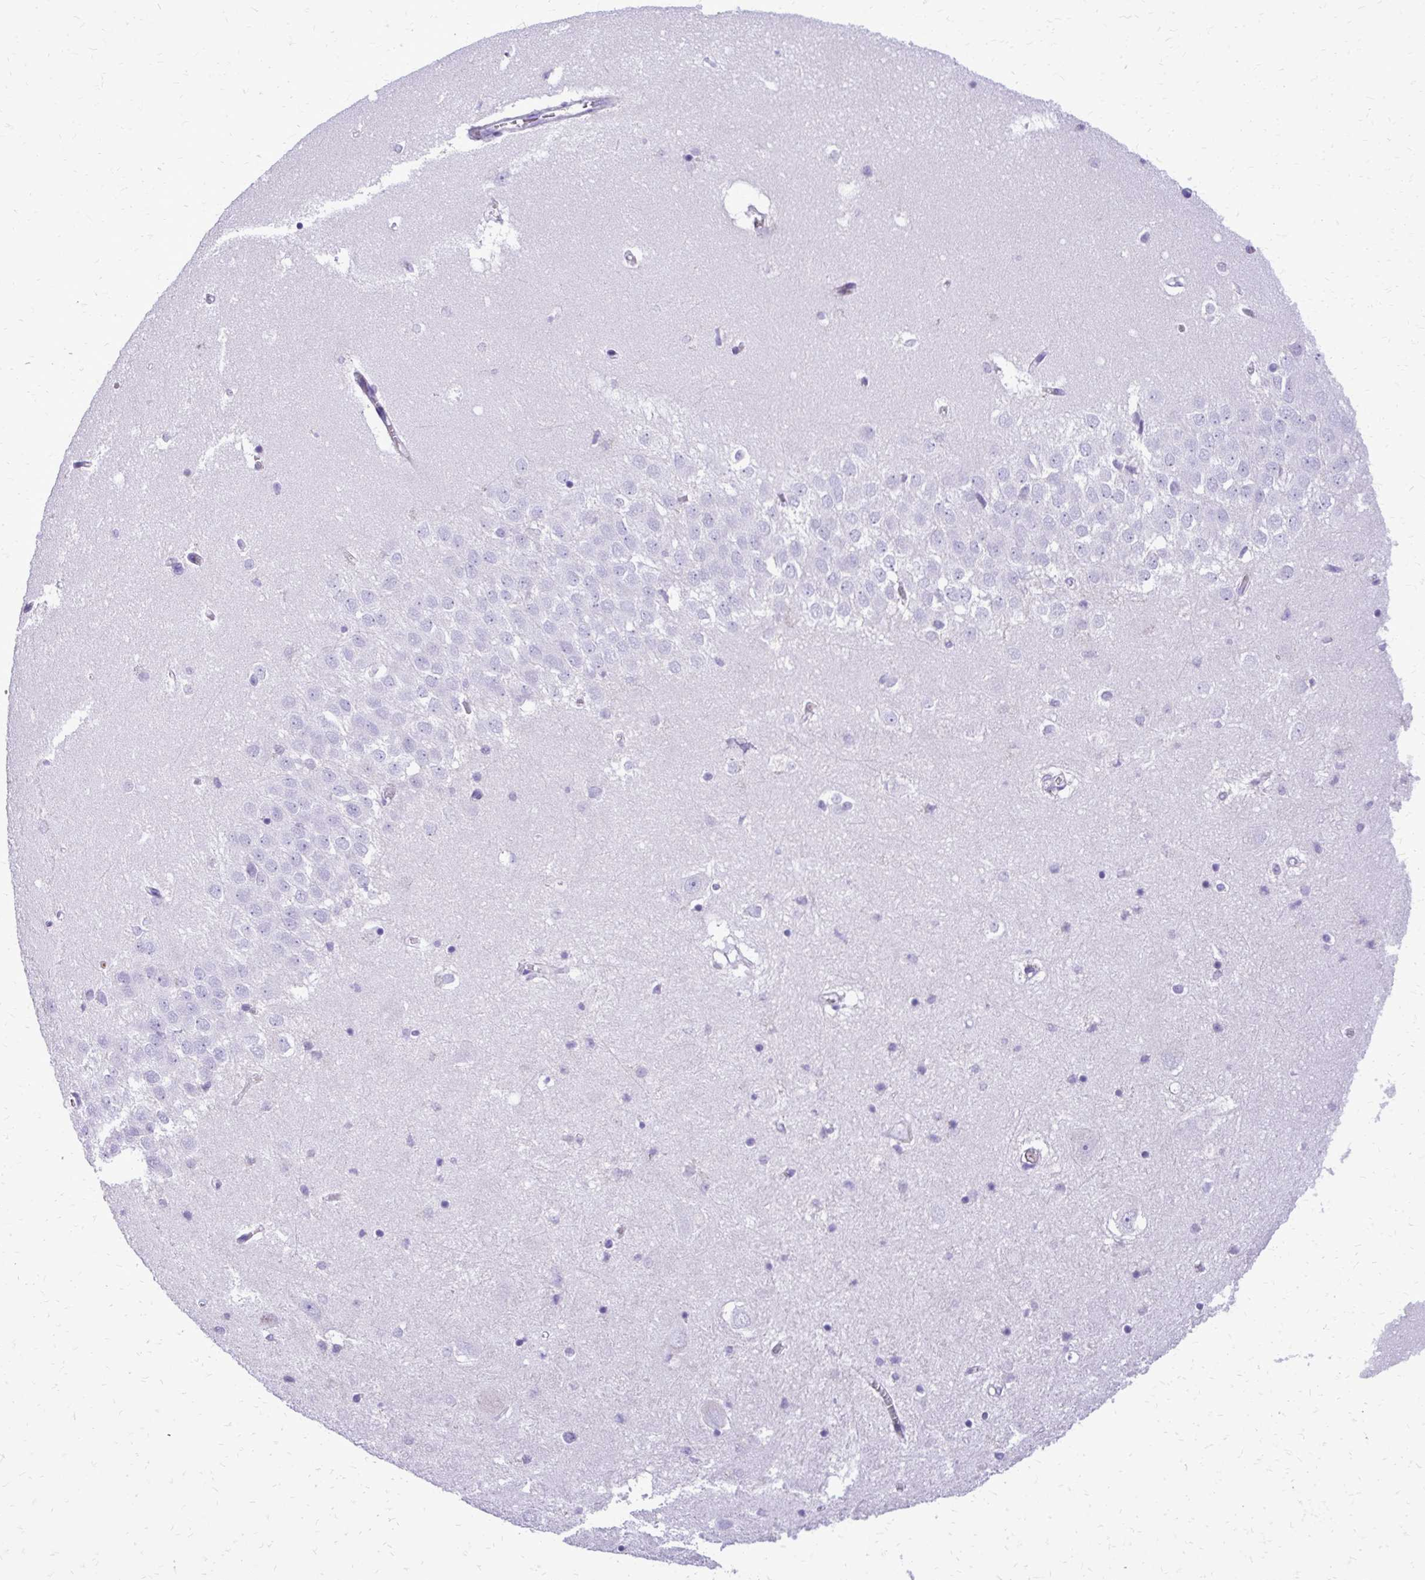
{"staining": {"intensity": "negative", "quantity": "none", "location": "none"}, "tissue": "hippocampus", "cell_type": "Glial cells", "image_type": "normal", "snomed": [{"axis": "morphology", "description": "Normal tissue, NOS"}, {"axis": "topography", "description": "Hippocampus"}], "caption": "A high-resolution photomicrograph shows immunohistochemistry staining of benign hippocampus, which shows no significant staining in glial cells. (DAB IHC, high magnification).", "gene": "CAT", "patient": {"sex": "male", "age": 58}}